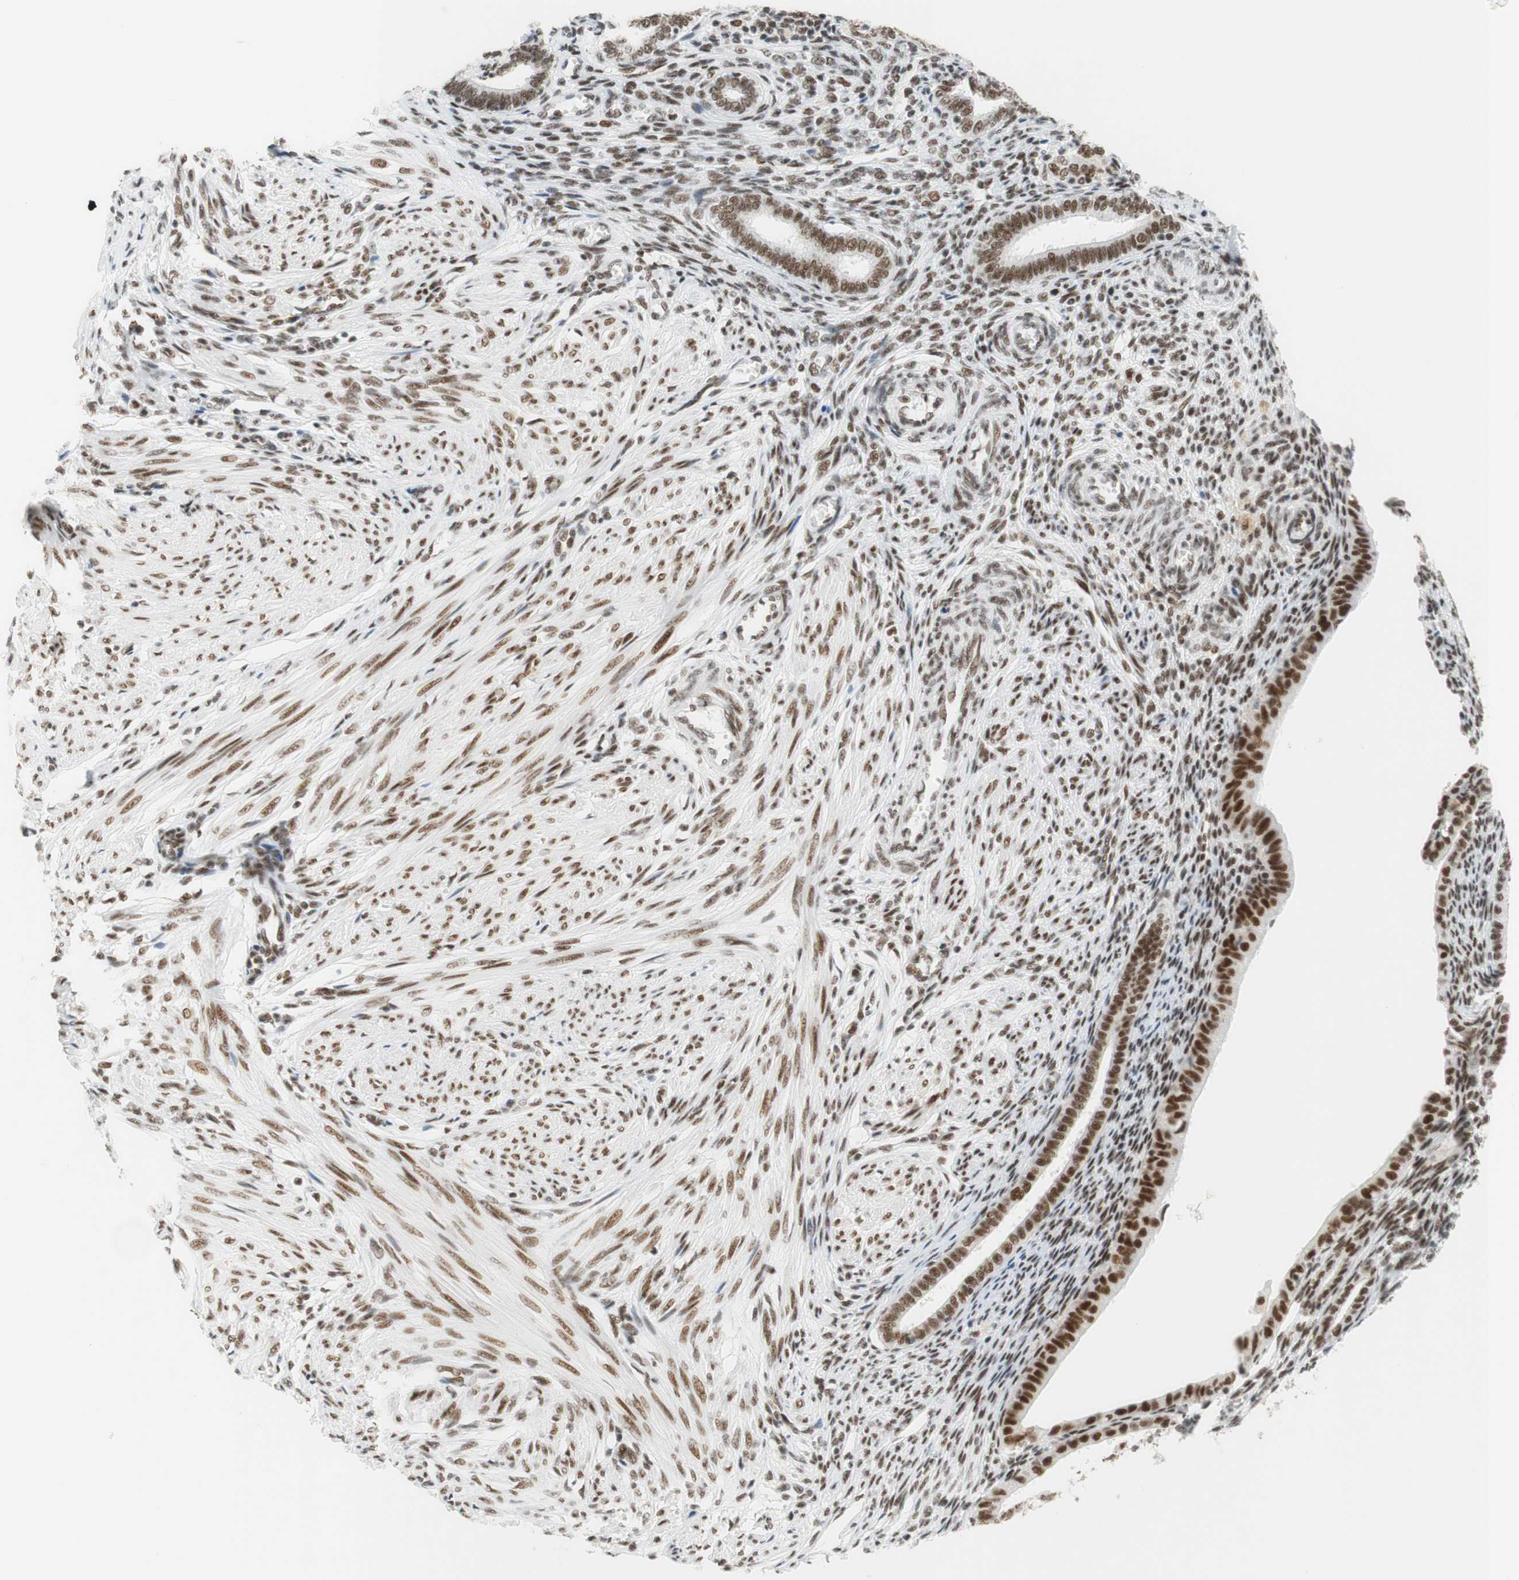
{"staining": {"intensity": "moderate", "quantity": "25%-75%", "location": "nuclear"}, "tissue": "endometrium", "cell_type": "Cells in endometrial stroma", "image_type": "normal", "snomed": [{"axis": "morphology", "description": "Normal tissue, NOS"}, {"axis": "topography", "description": "Endometrium"}], "caption": "An image of endometrium stained for a protein shows moderate nuclear brown staining in cells in endometrial stroma.", "gene": "RNF20", "patient": {"sex": "female", "age": 72}}